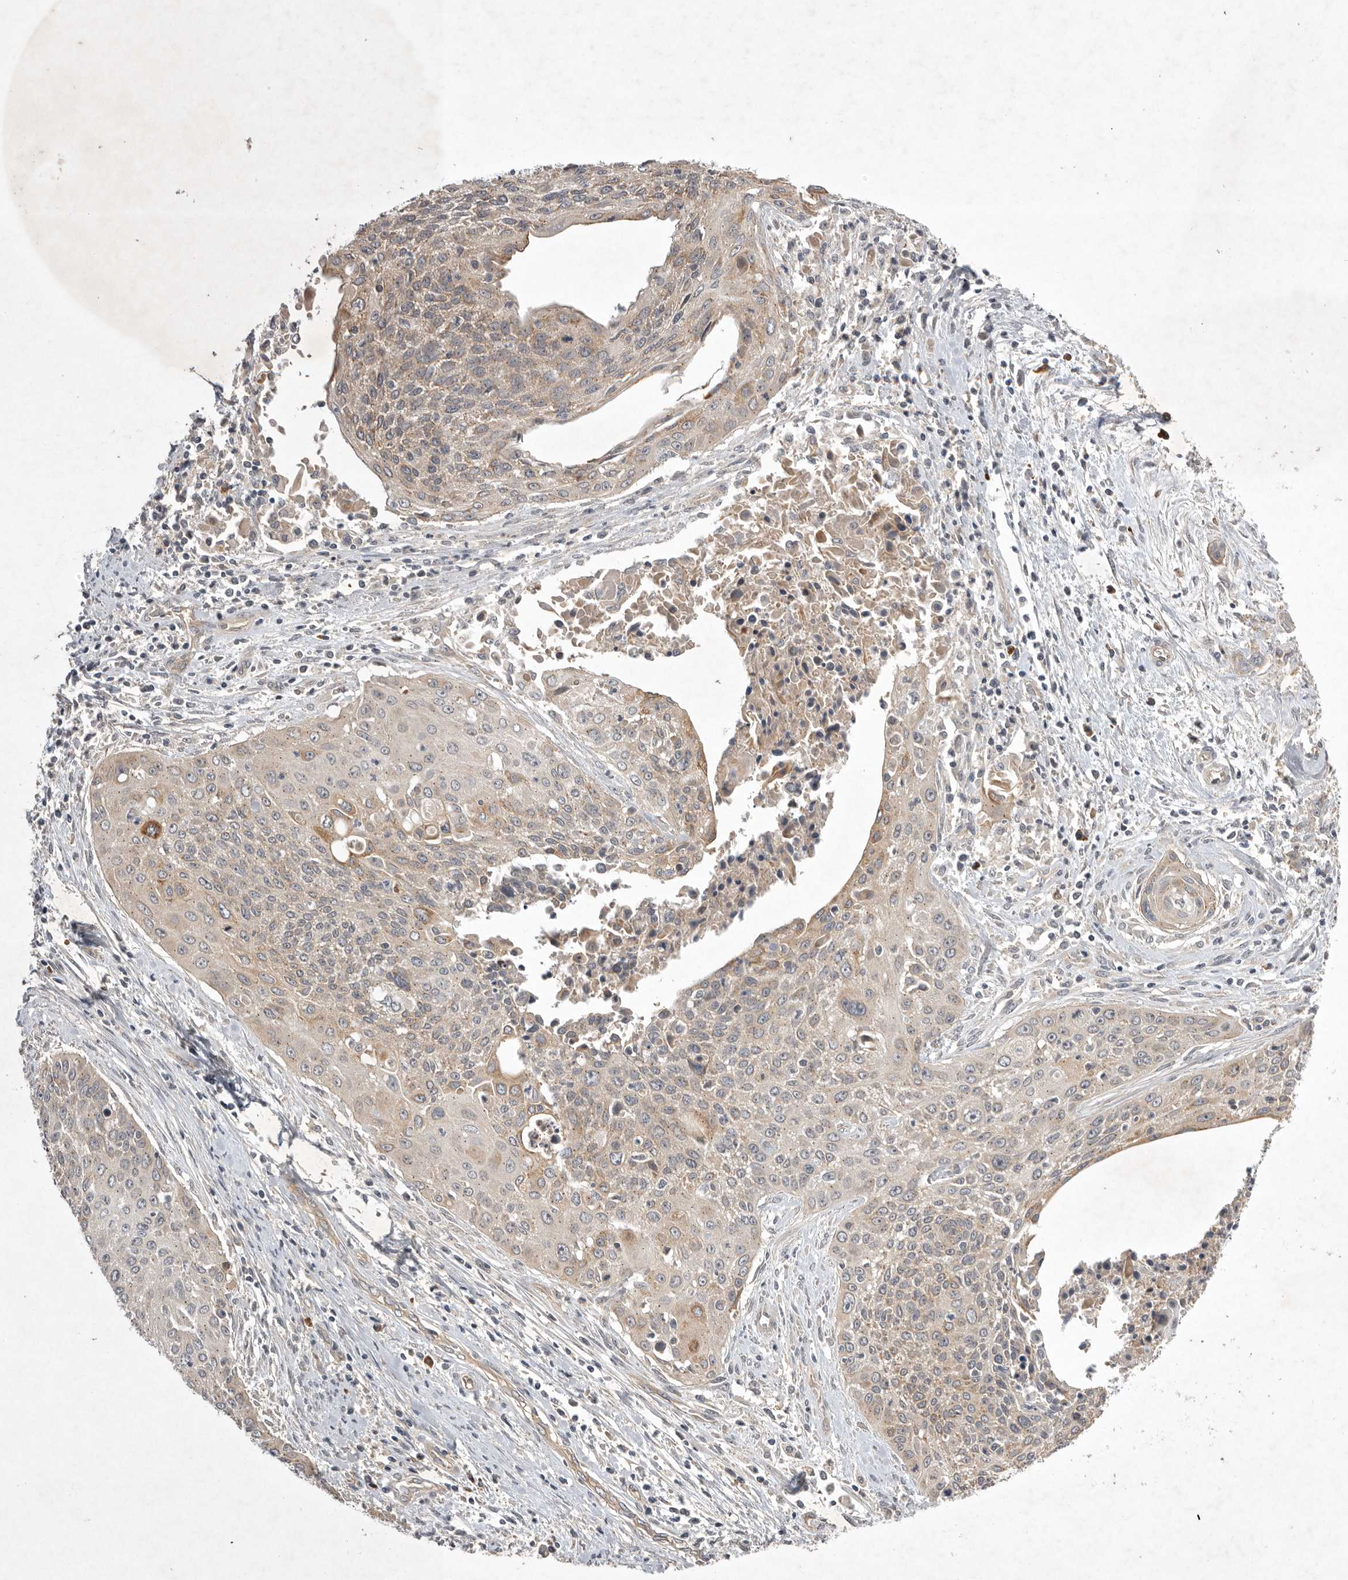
{"staining": {"intensity": "weak", "quantity": ">75%", "location": "cytoplasmic/membranous"}, "tissue": "cervical cancer", "cell_type": "Tumor cells", "image_type": "cancer", "snomed": [{"axis": "morphology", "description": "Squamous cell carcinoma, NOS"}, {"axis": "topography", "description": "Cervix"}], "caption": "Weak cytoplasmic/membranous positivity for a protein is identified in about >75% of tumor cells of cervical squamous cell carcinoma using IHC.", "gene": "NRCAM", "patient": {"sex": "female", "age": 55}}